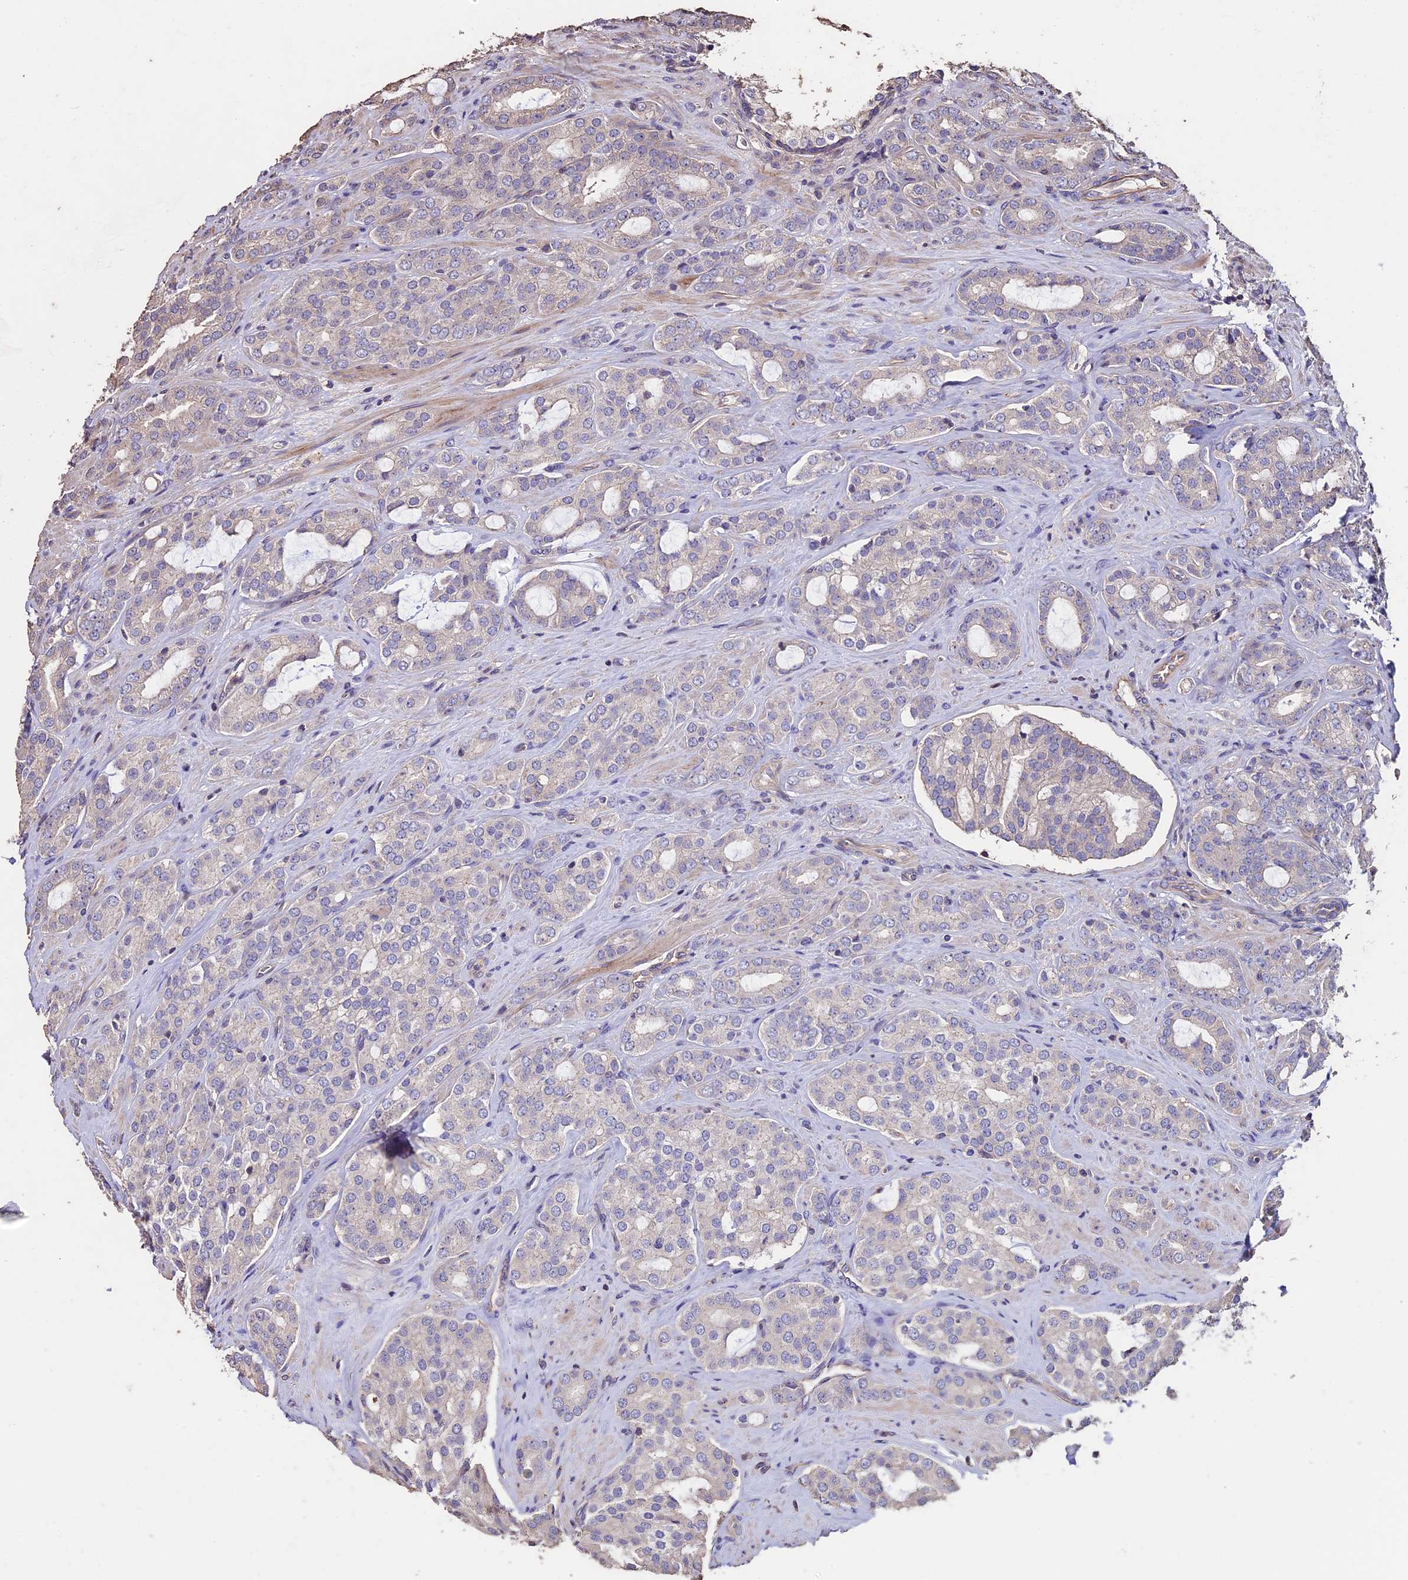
{"staining": {"intensity": "negative", "quantity": "none", "location": "none"}, "tissue": "prostate cancer", "cell_type": "Tumor cells", "image_type": "cancer", "snomed": [{"axis": "morphology", "description": "Adenocarcinoma, High grade"}, {"axis": "topography", "description": "Prostate"}], "caption": "Adenocarcinoma (high-grade) (prostate) stained for a protein using immunohistochemistry (IHC) reveals no positivity tumor cells.", "gene": "USB1", "patient": {"sex": "male", "age": 63}}